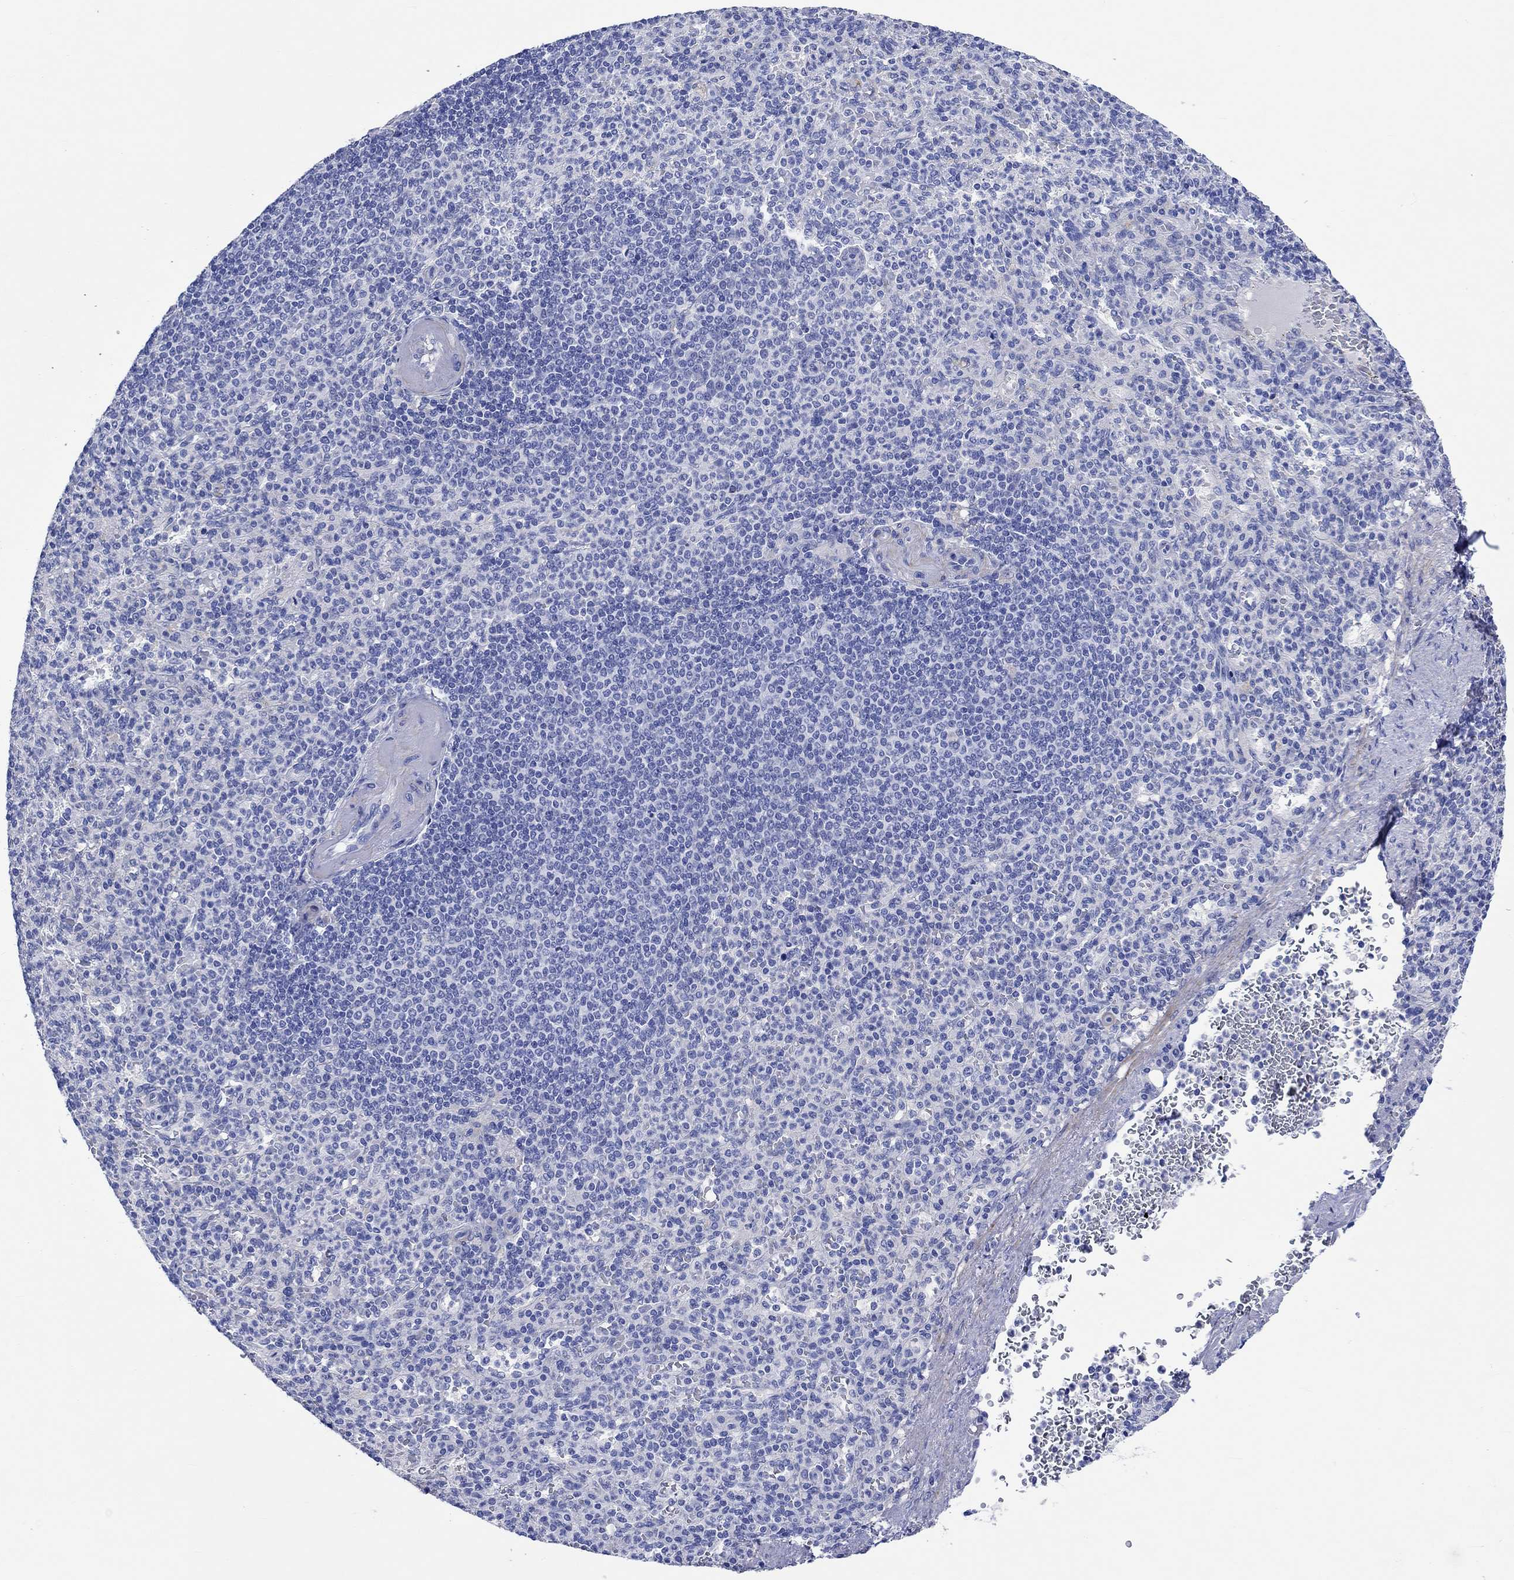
{"staining": {"intensity": "negative", "quantity": "none", "location": "none"}, "tissue": "spleen", "cell_type": "Cells in red pulp", "image_type": "normal", "snomed": [{"axis": "morphology", "description": "Normal tissue, NOS"}, {"axis": "topography", "description": "Spleen"}], "caption": "Image shows no significant protein positivity in cells in red pulp of benign spleen. (DAB (3,3'-diaminobenzidine) IHC visualized using brightfield microscopy, high magnification).", "gene": "SHISA4", "patient": {"sex": "female", "age": 74}}